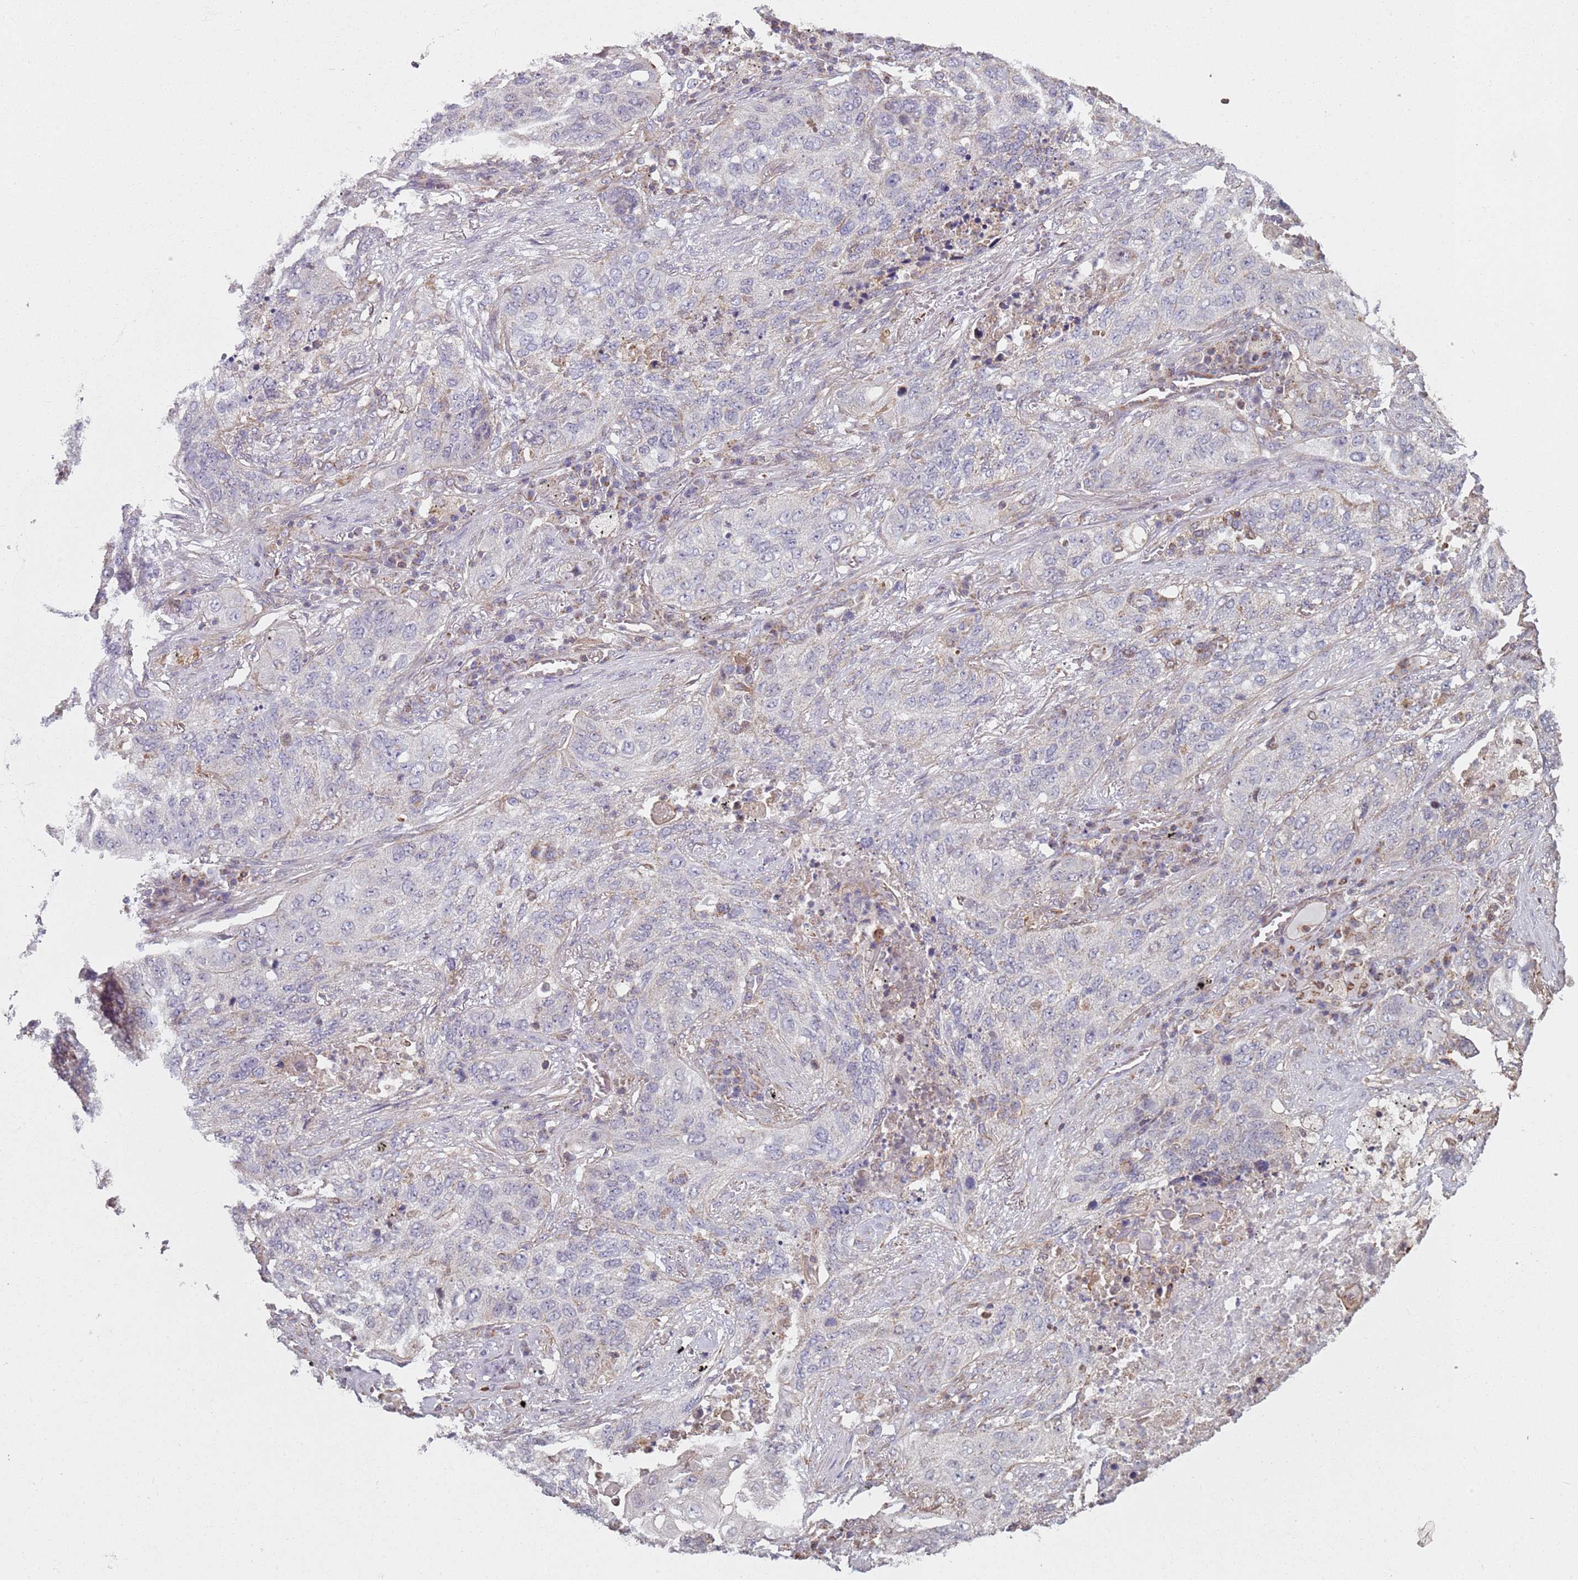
{"staining": {"intensity": "weak", "quantity": "<25%", "location": "cytoplasmic/membranous"}, "tissue": "lung cancer", "cell_type": "Tumor cells", "image_type": "cancer", "snomed": [{"axis": "morphology", "description": "Squamous cell carcinoma, NOS"}, {"axis": "topography", "description": "Lung"}], "caption": "Immunohistochemical staining of human squamous cell carcinoma (lung) shows no significant expression in tumor cells.", "gene": "GAS8", "patient": {"sex": "female", "age": 63}}